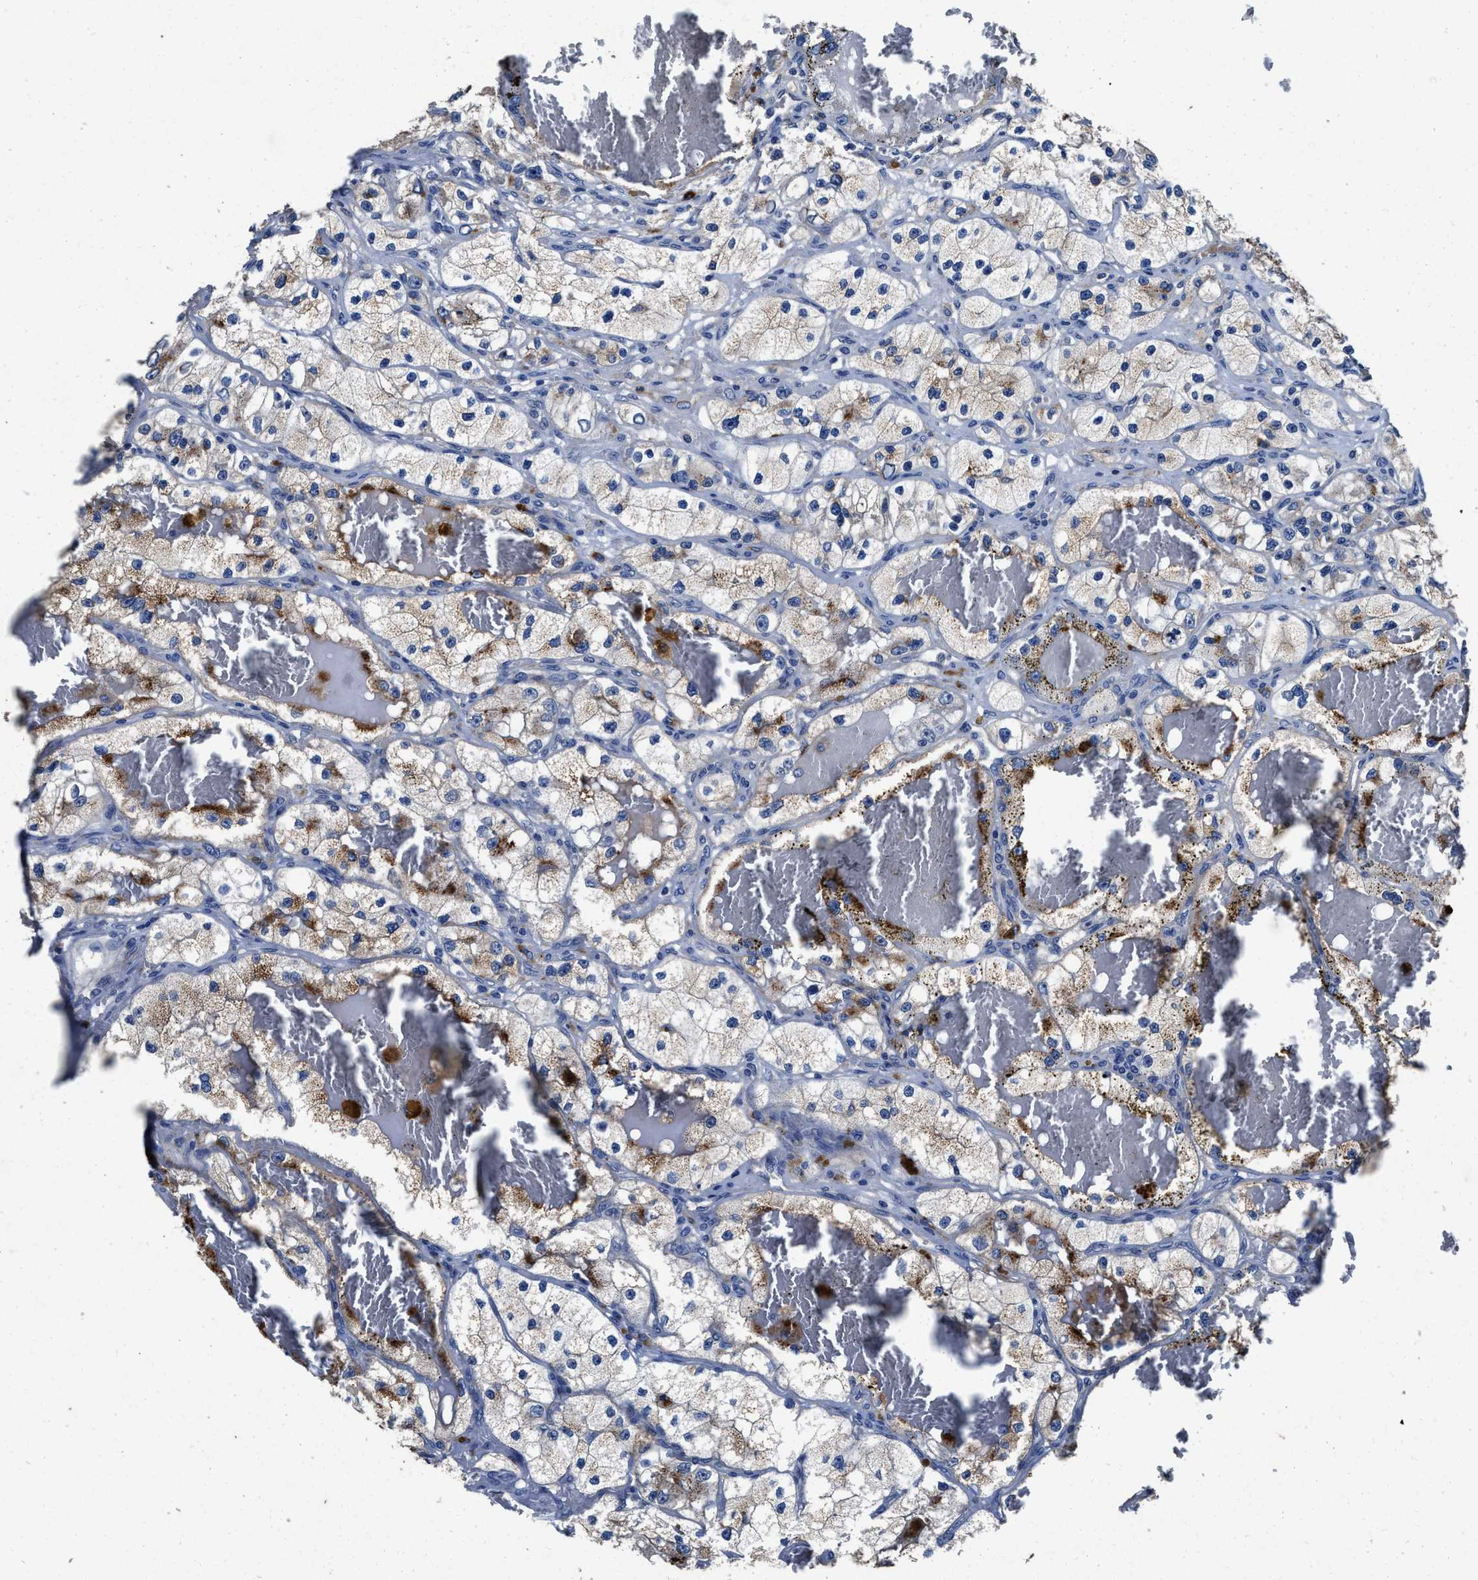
{"staining": {"intensity": "moderate", "quantity": "25%-75%", "location": "cytoplasmic/membranous"}, "tissue": "renal cancer", "cell_type": "Tumor cells", "image_type": "cancer", "snomed": [{"axis": "morphology", "description": "Adenocarcinoma, NOS"}, {"axis": "topography", "description": "Kidney"}], "caption": "Adenocarcinoma (renal) tissue shows moderate cytoplasmic/membranous expression in approximately 25%-75% of tumor cells", "gene": "UBR4", "patient": {"sex": "female", "age": 57}}